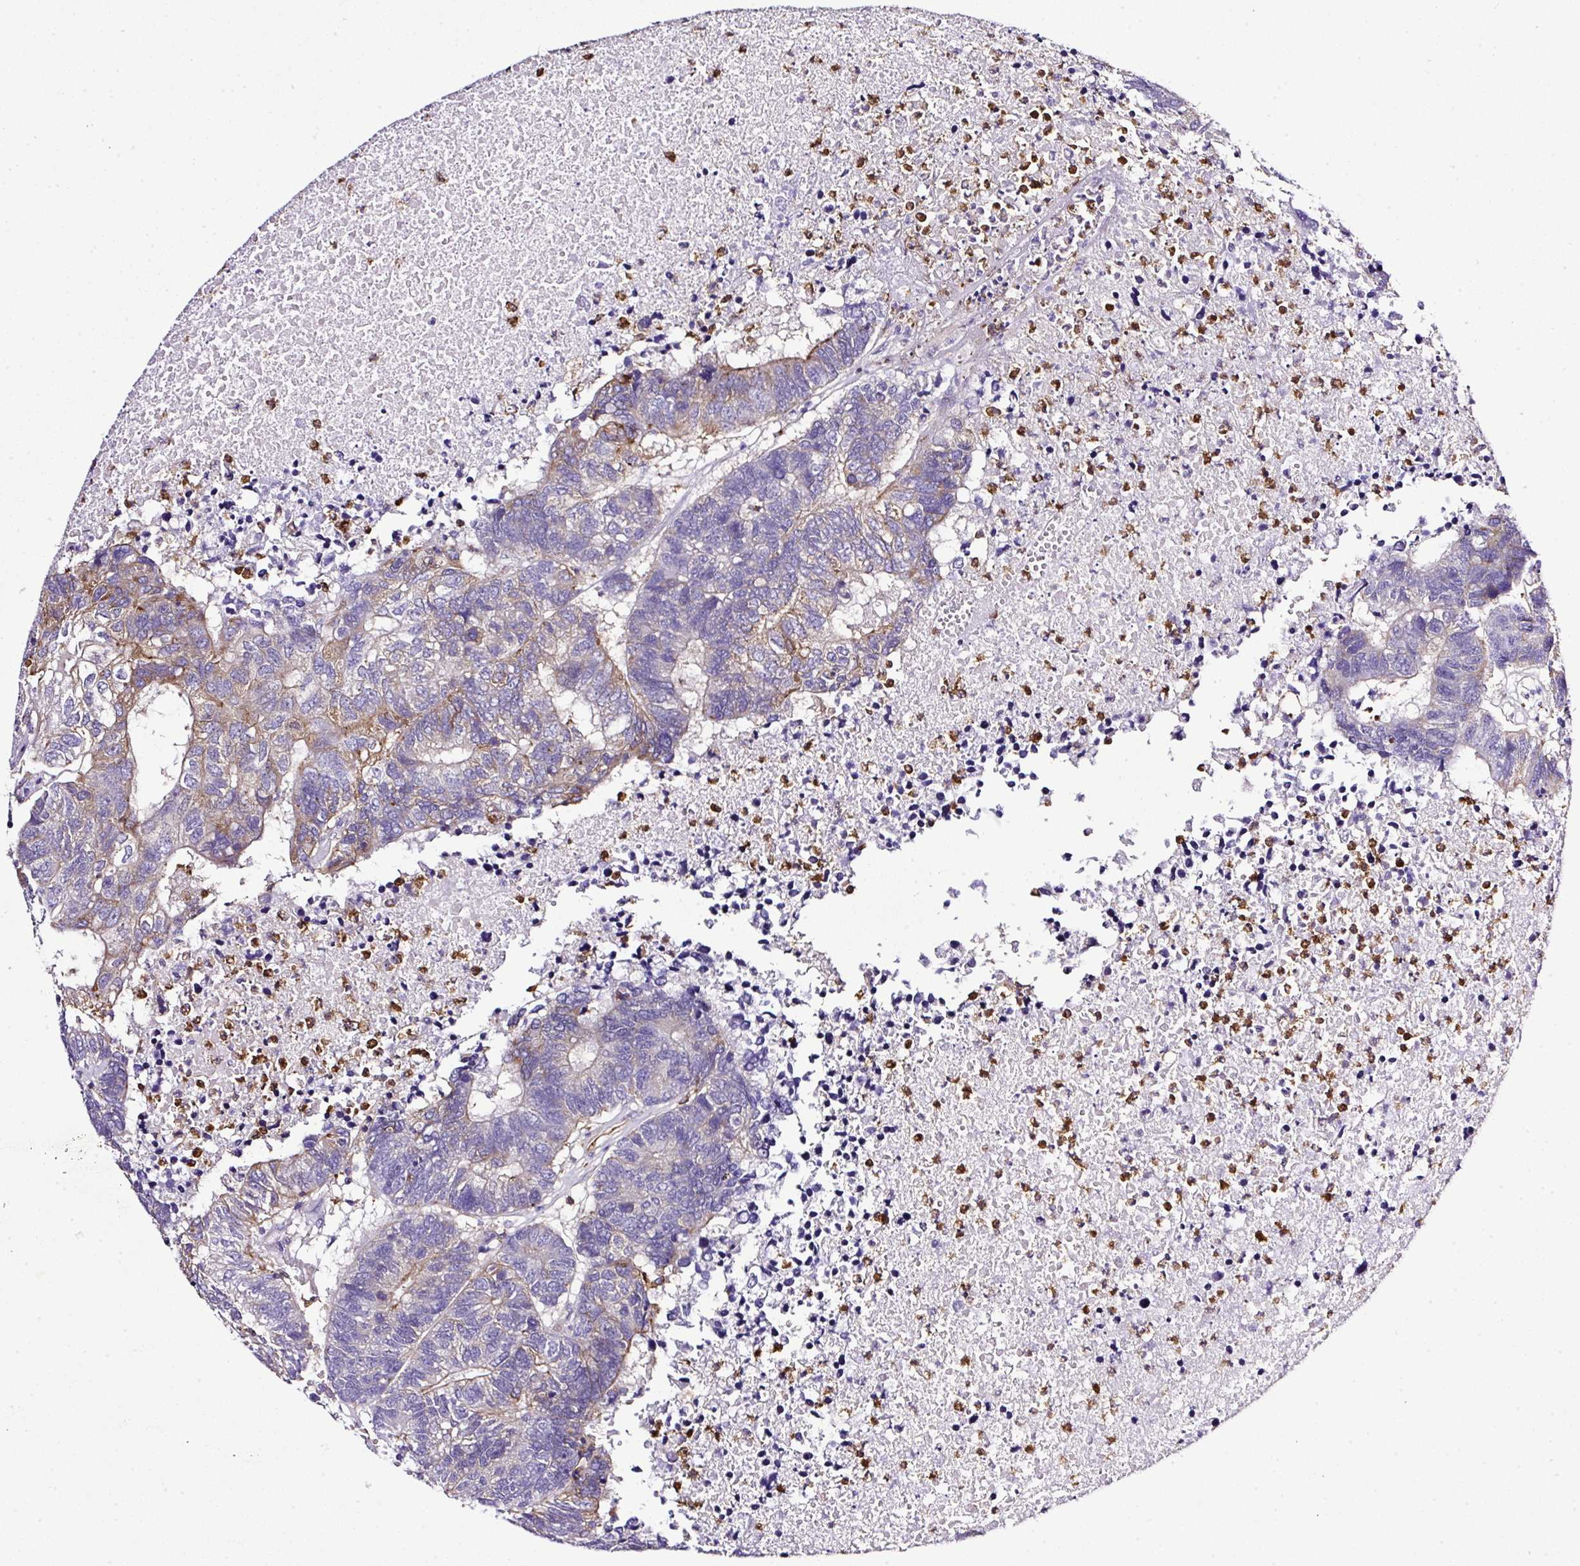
{"staining": {"intensity": "moderate", "quantity": "<25%", "location": "cytoplasmic/membranous"}, "tissue": "colorectal cancer", "cell_type": "Tumor cells", "image_type": "cancer", "snomed": [{"axis": "morphology", "description": "Adenocarcinoma, NOS"}, {"axis": "topography", "description": "Colon"}], "caption": "Tumor cells exhibit low levels of moderate cytoplasmic/membranous expression in about <25% of cells in human colorectal cancer (adenocarcinoma). (DAB IHC, brown staining for protein, blue staining for nuclei).", "gene": "MAGEB5", "patient": {"sex": "female", "age": 48}}